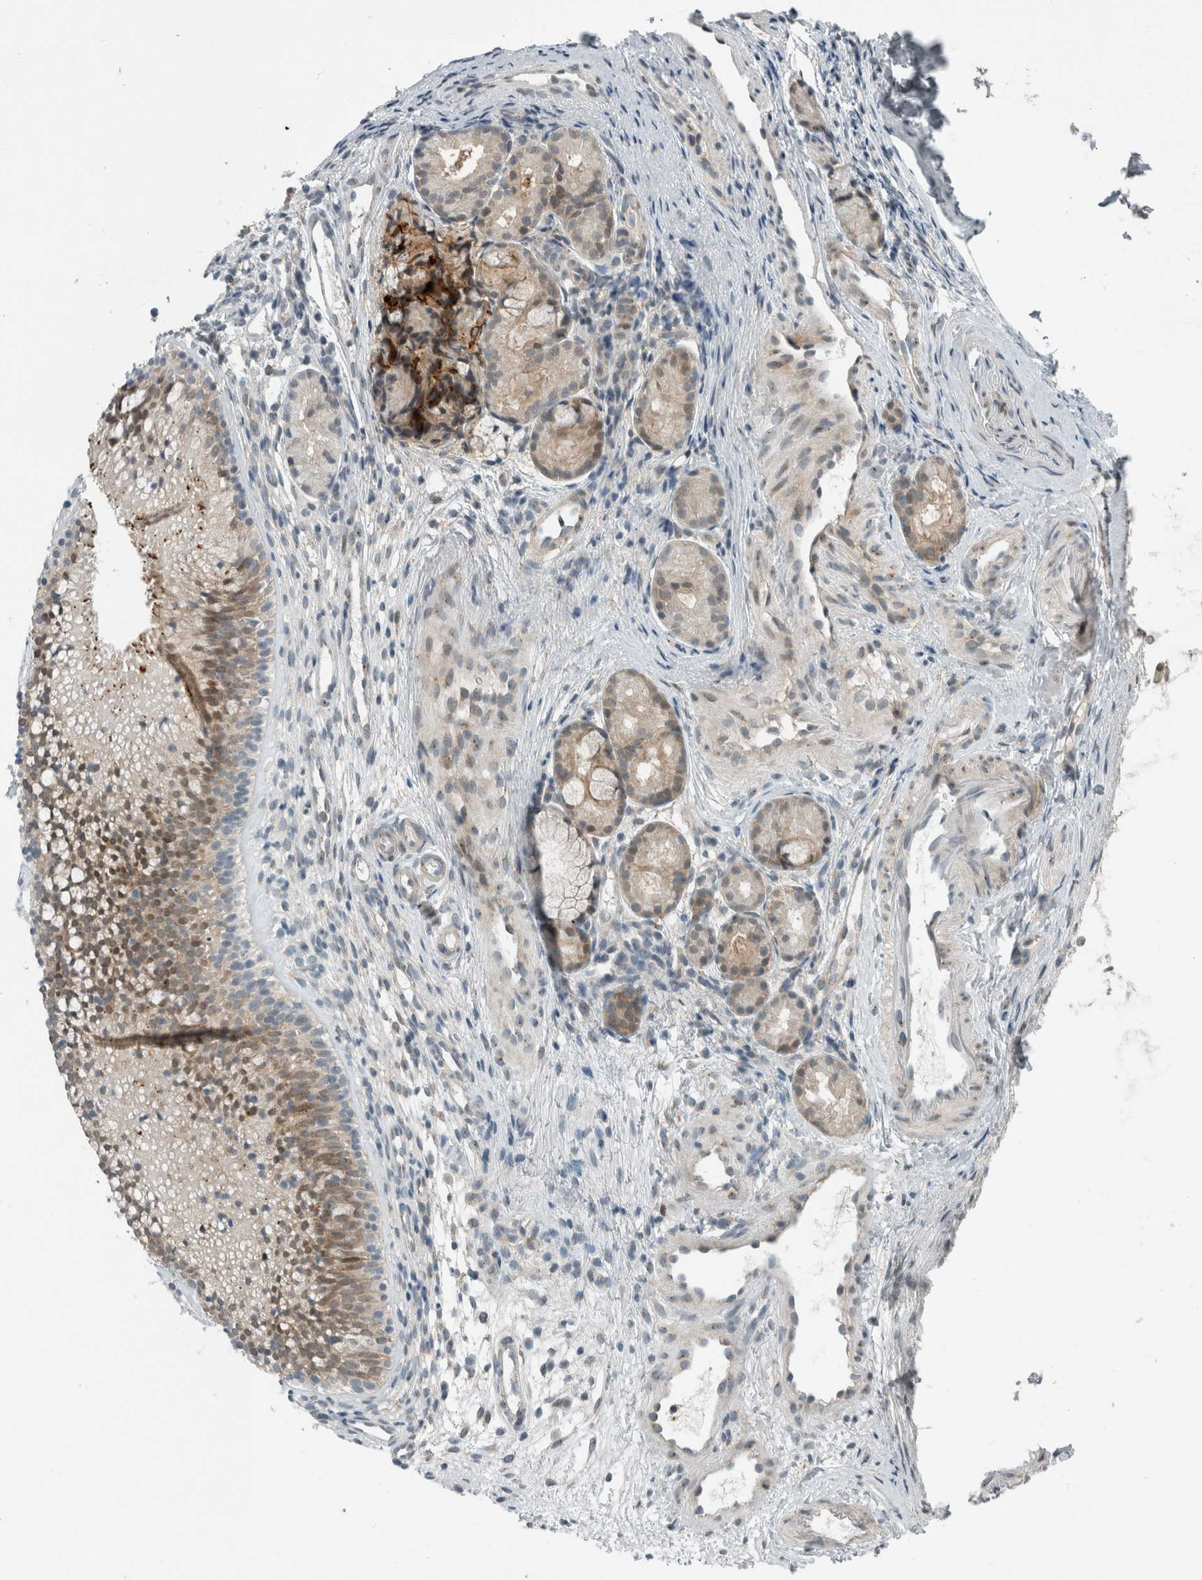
{"staining": {"intensity": "weak", "quantity": "<25%", "location": "cytoplasmic/membranous"}, "tissue": "nasopharynx", "cell_type": "Respiratory epithelial cells", "image_type": "normal", "snomed": [{"axis": "morphology", "description": "Normal tissue, NOS"}, {"axis": "morphology", "description": "Inflammation, NOS"}, {"axis": "topography", "description": "Nasopharynx"}], "caption": "Benign nasopharynx was stained to show a protein in brown. There is no significant expression in respiratory epithelial cells. The staining was performed using DAB to visualize the protein expression in brown, while the nuclei were stained in blue with hematoxylin (Magnification: 20x).", "gene": "KIF1C", "patient": {"sex": "female", "age": 19}}